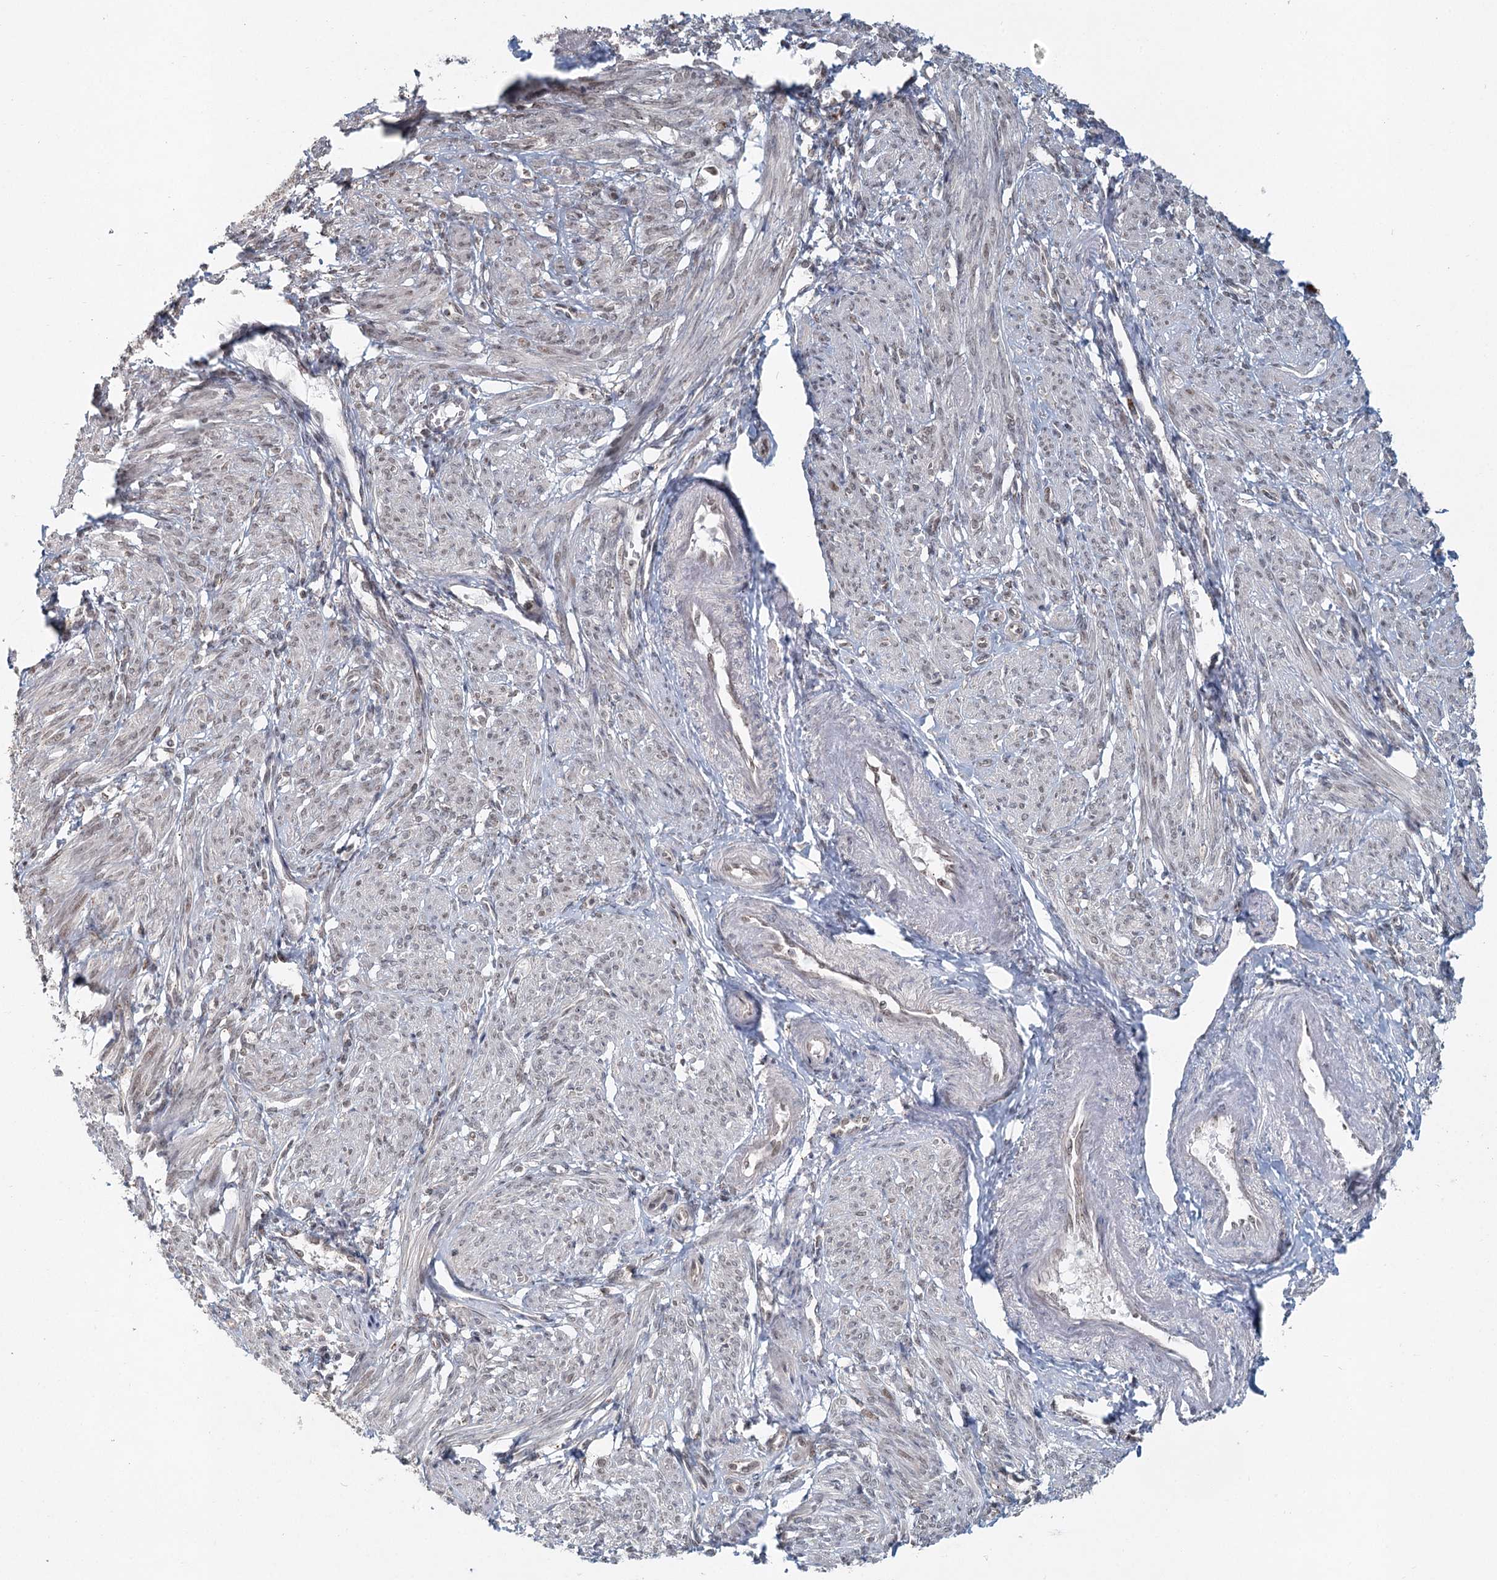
{"staining": {"intensity": "strong", "quantity": "<25%", "location": "nuclear"}, "tissue": "smooth muscle", "cell_type": "Smooth muscle cells", "image_type": "normal", "snomed": [{"axis": "morphology", "description": "Normal tissue, NOS"}, {"axis": "topography", "description": "Smooth muscle"}], "caption": "Strong nuclear expression for a protein is appreciated in about <25% of smooth muscle cells of normal smooth muscle using IHC.", "gene": "GPALPP1", "patient": {"sex": "female", "age": 39}}